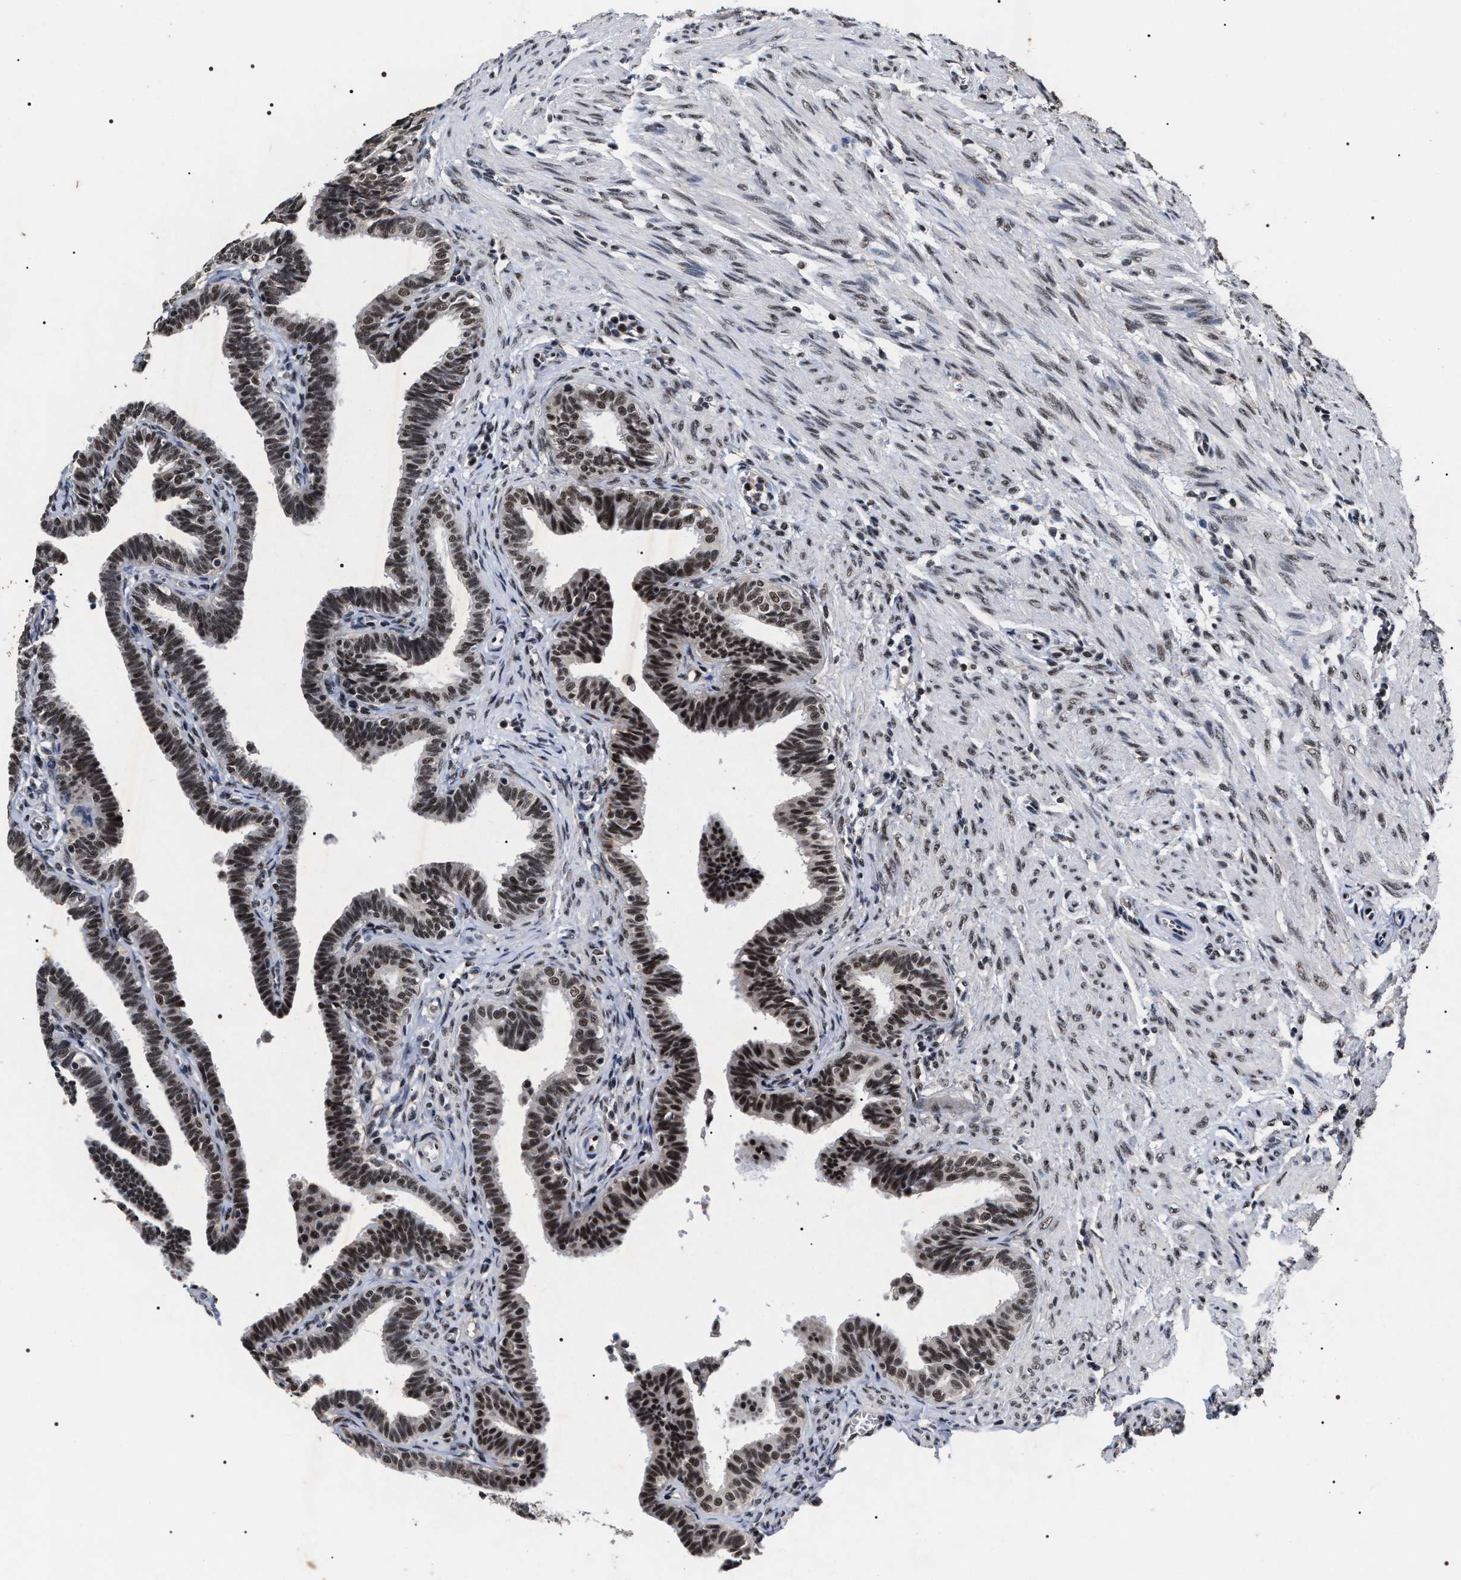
{"staining": {"intensity": "strong", "quantity": ">75%", "location": "nuclear"}, "tissue": "fallopian tube", "cell_type": "Glandular cells", "image_type": "normal", "snomed": [{"axis": "morphology", "description": "Normal tissue, NOS"}, {"axis": "topography", "description": "Fallopian tube"}, {"axis": "topography", "description": "Ovary"}], "caption": "The photomicrograph shows a brown stain indicating the presence of a protein in the nuclear of glandular cells in fallopian tube. The staining is performed using DAB (3,3'-diaminobenzidine) brown chromogen to label protein expression. The nuclei are counter-stained blue using hematoxylin.", "gene": "RRP1B", "patient": {"sex": "female", "age": 23}}